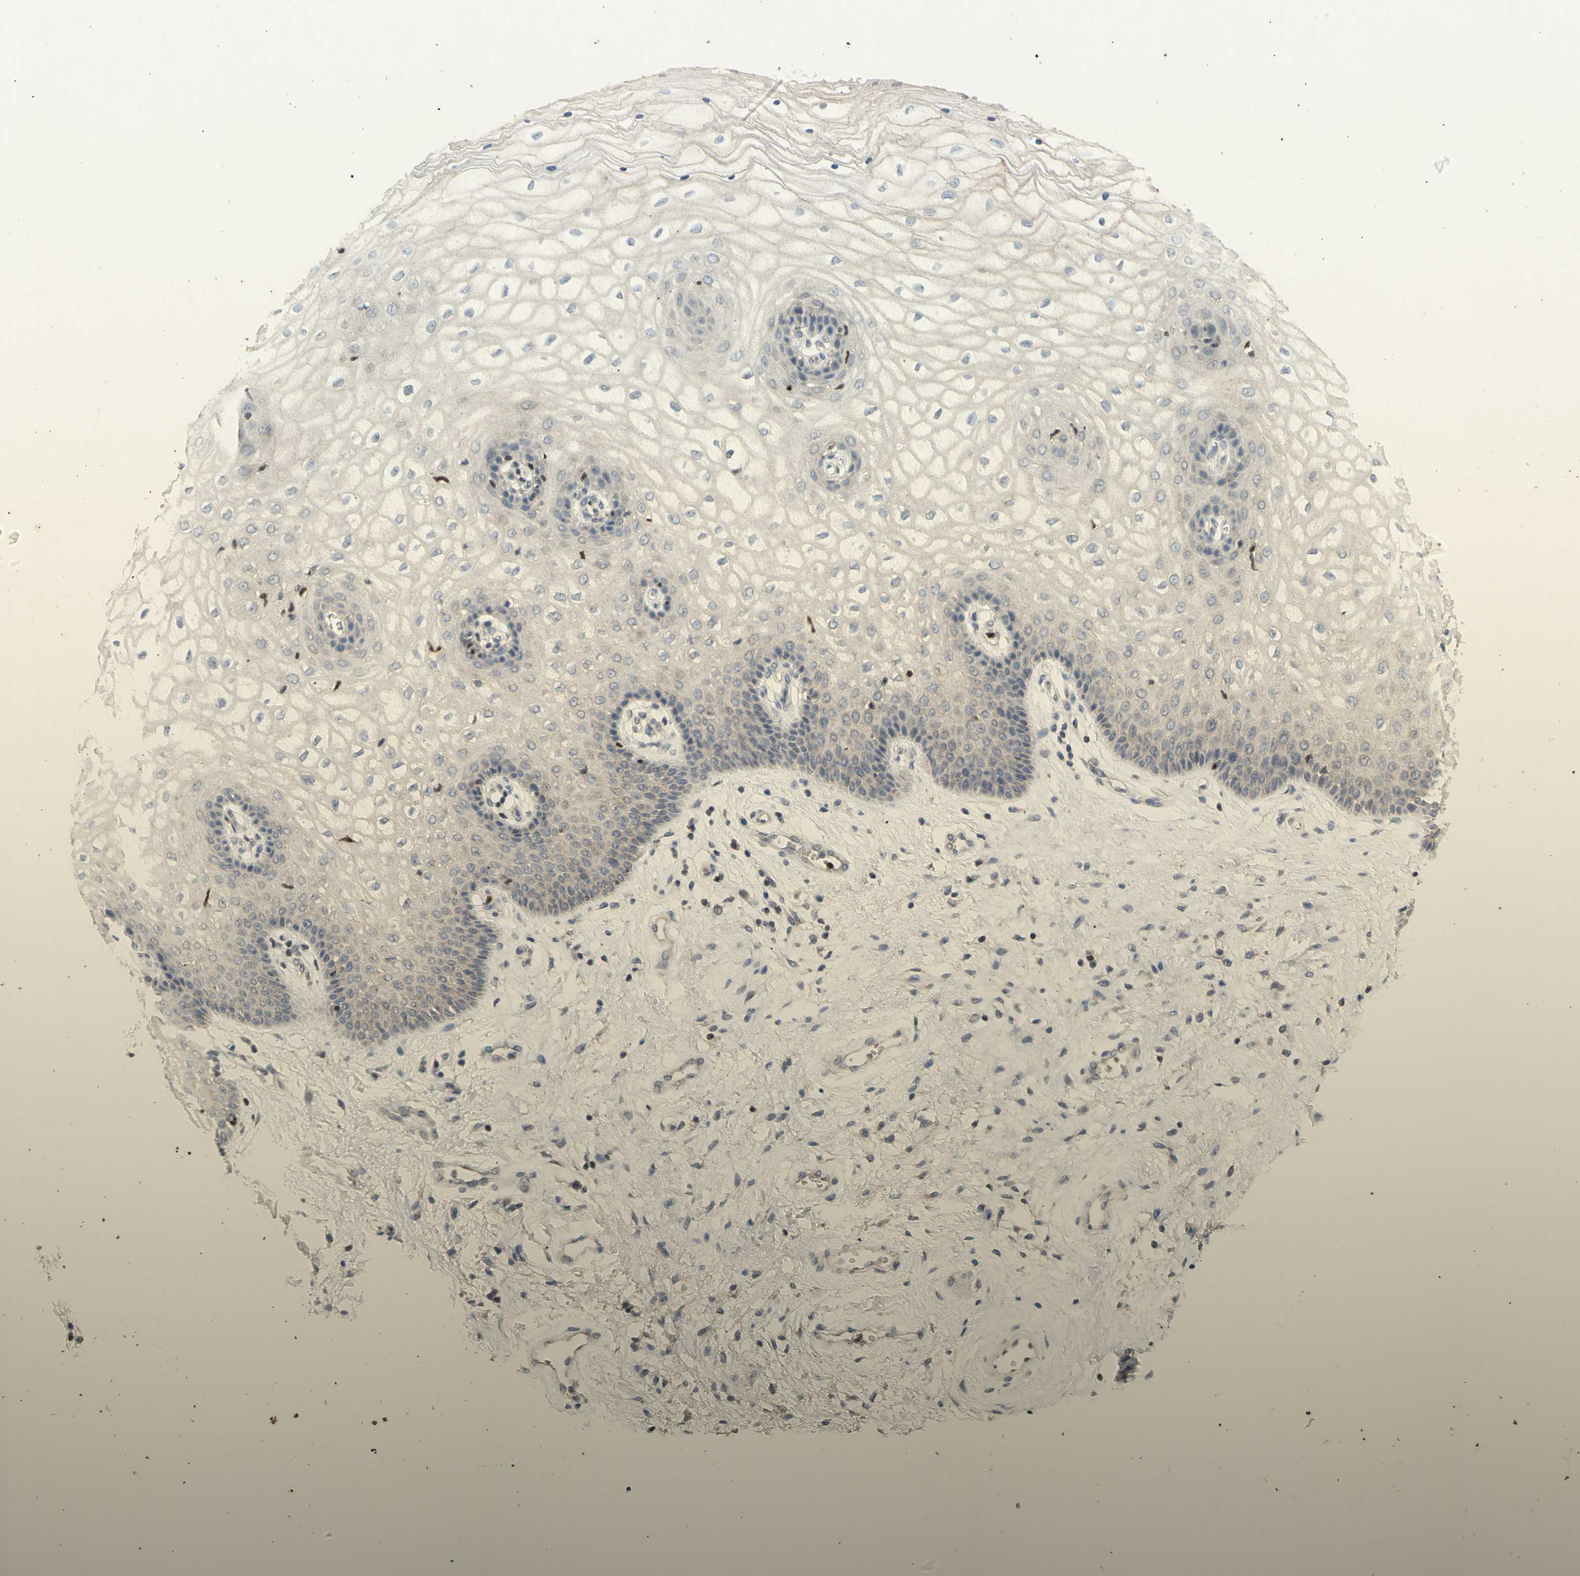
{"staining": {"intensity": "weak", "quantity": "25%-75%", "location": "cytoplasmic/membranous"}, "tissue": "vagina", "cell_type": "Squamous epithelial cells", "image_type": "normal", "snomed": [{"axis": "morphology", "description": "Normal tissue, NOS"}, {"axis": "topography", "description": "Vagina"}], "caption": "Immunohistochemical staining of normal vagina reveals weak cytoplasmic/membranous protein positivity in about 25%-75% of squamous epithelial cells.", "gene": "NLRP1", "patient": {"sex": "female", "age": 34}}